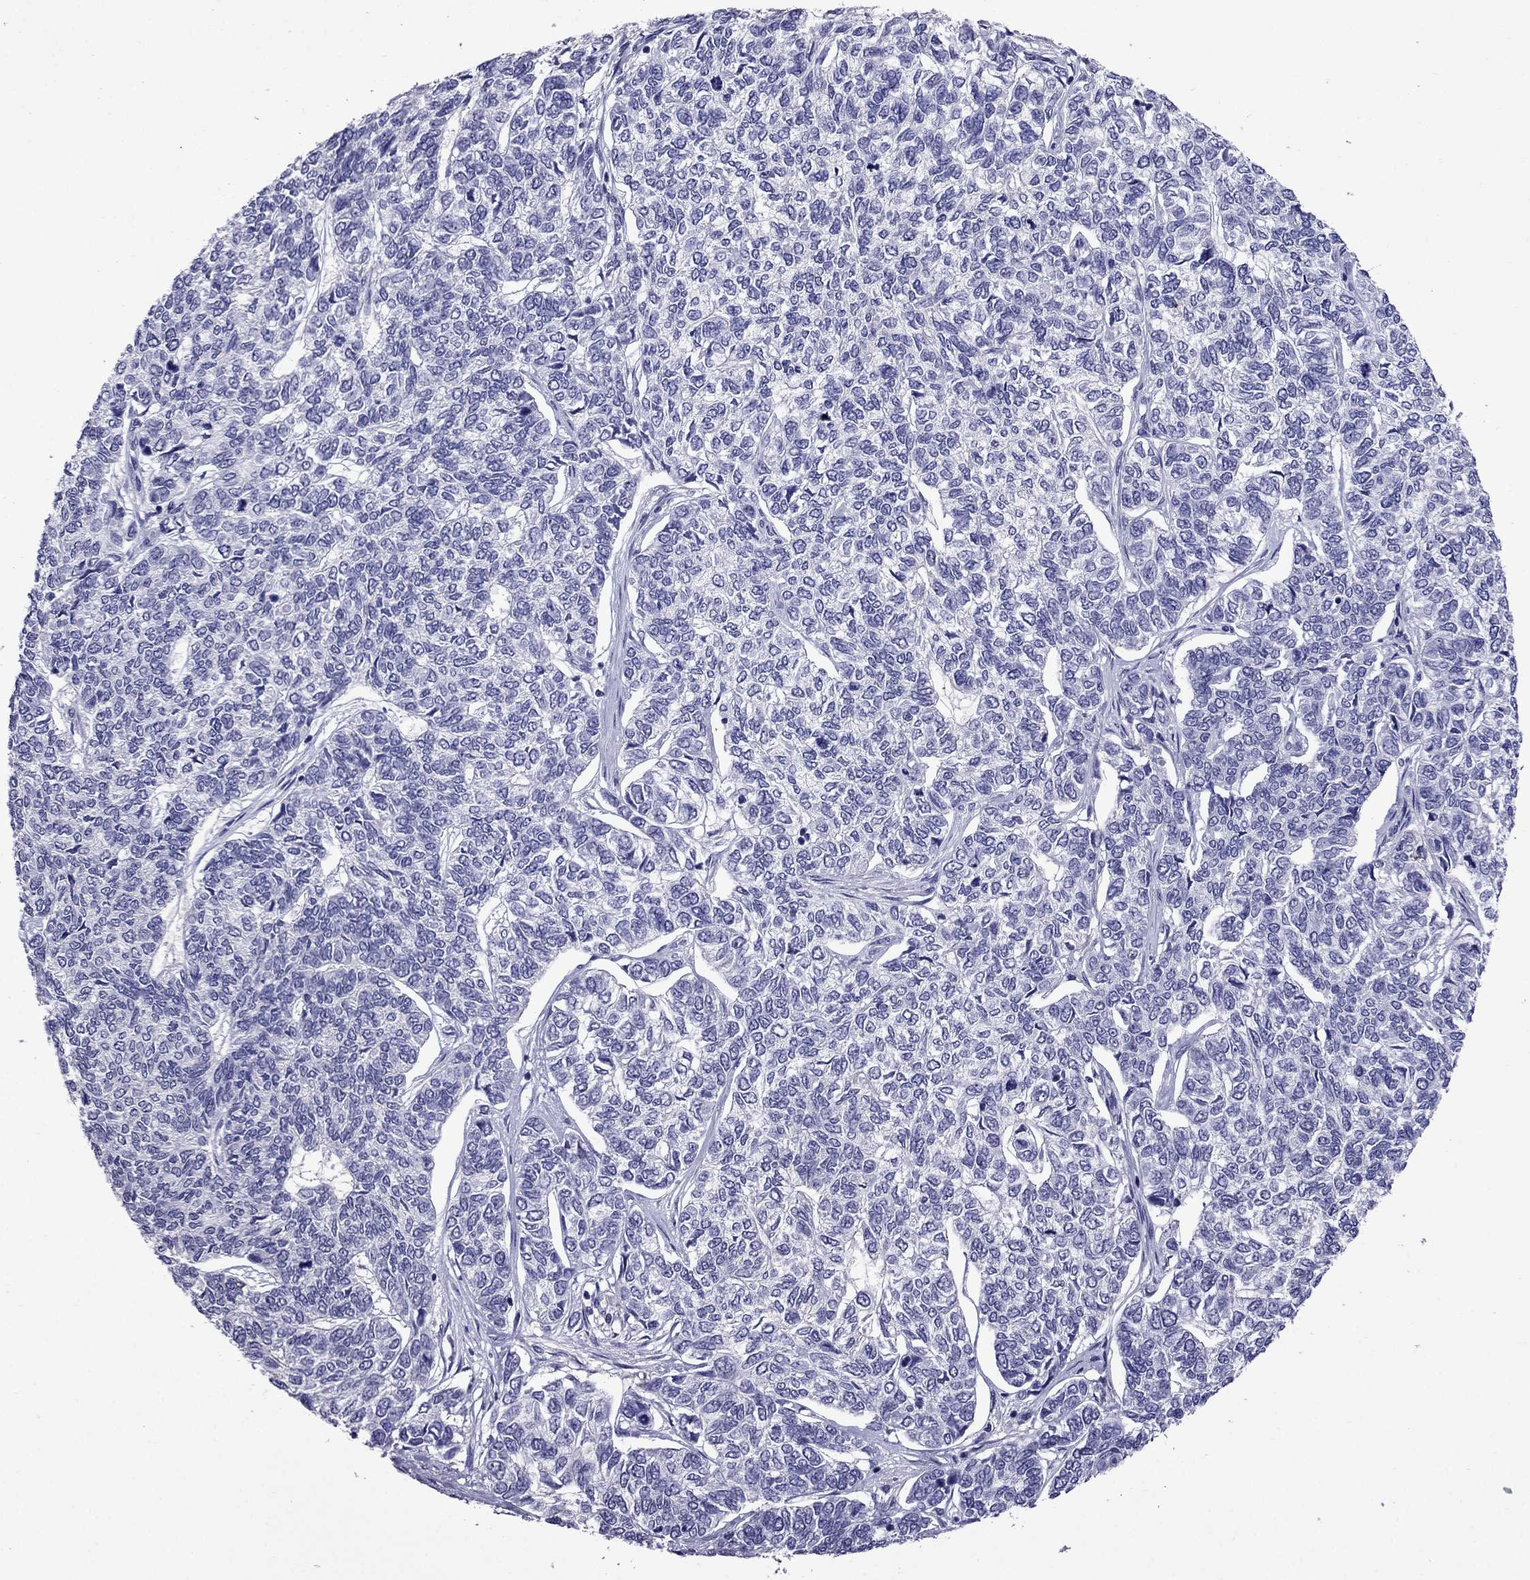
{"staining": {"intensity": "negative", "quantity": "none", "location": "none"}, "tissue": "skin cancer", "cell_type": "Tumor cells", "image_type": "cancer", "snomed": [{"axis": "morphology", "description": "Basal cell carcinoma"}, {"axis": "topography", "description": "Skin"}], "caption": "IHC photomicrograph of skin basal cell carcinoma stained for a protein (brown), which demonstrates no expression in tumor cells.", "gene": "OLFM4", "patient": {"sex": "female", "age": 65}}